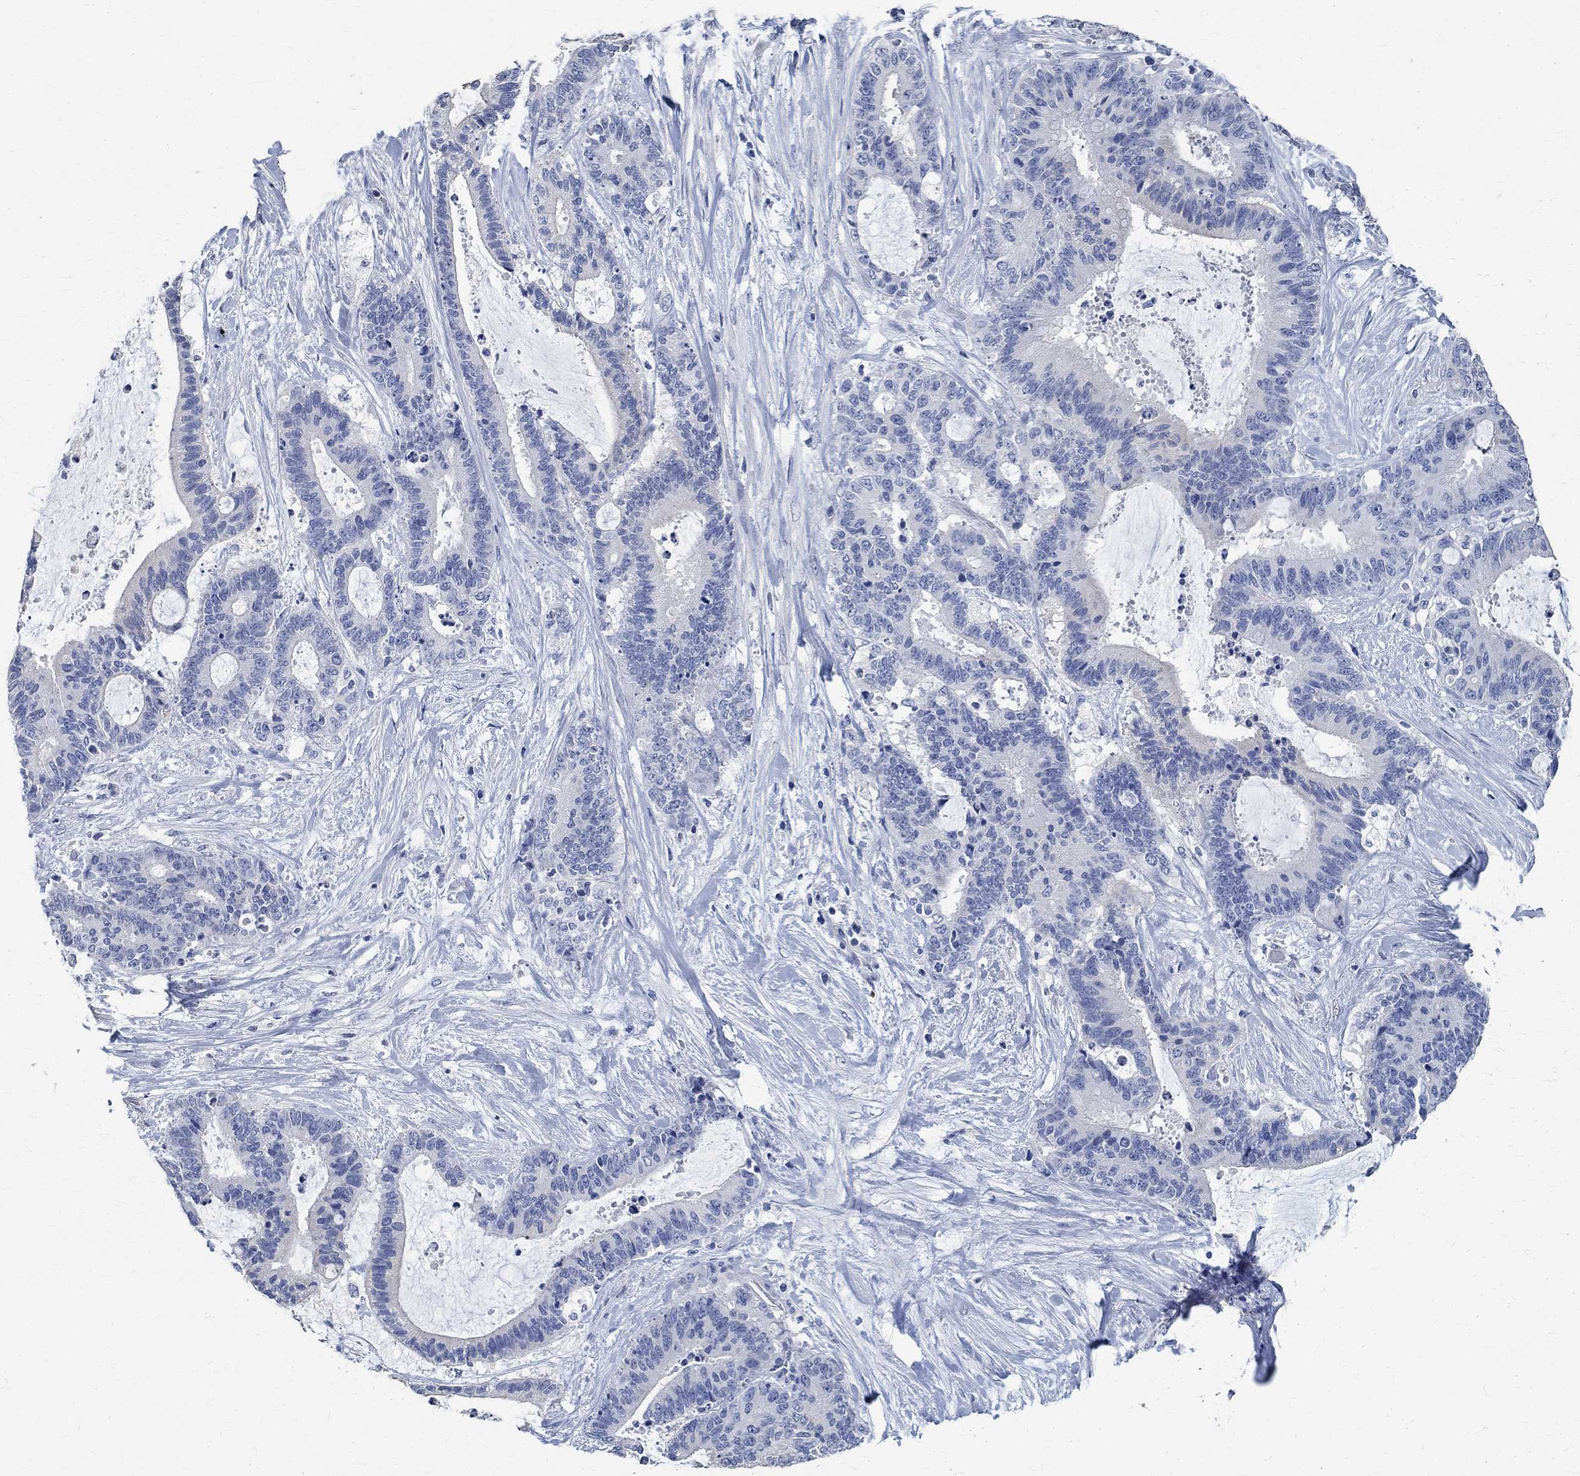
{"staining": {"intensity": "negative", "quantity": "none", "location": "none"}, "tissue": "liver cancer", "cell_type": "Tumor cells", "image_type": "cancer", "snomed": [{"axis": "morphology", "description": "Cholangiocarcinoma"}, {"axis": "topography", "description": "Liver"}], "caption": "An IHC photomicrograph of liver cholangiocarcinoma is shown. There is no staining in tumor cells of liver cholangiocarcinoma.", "gene": "PRX", "patient": {"sex": "female", "age": 73}}